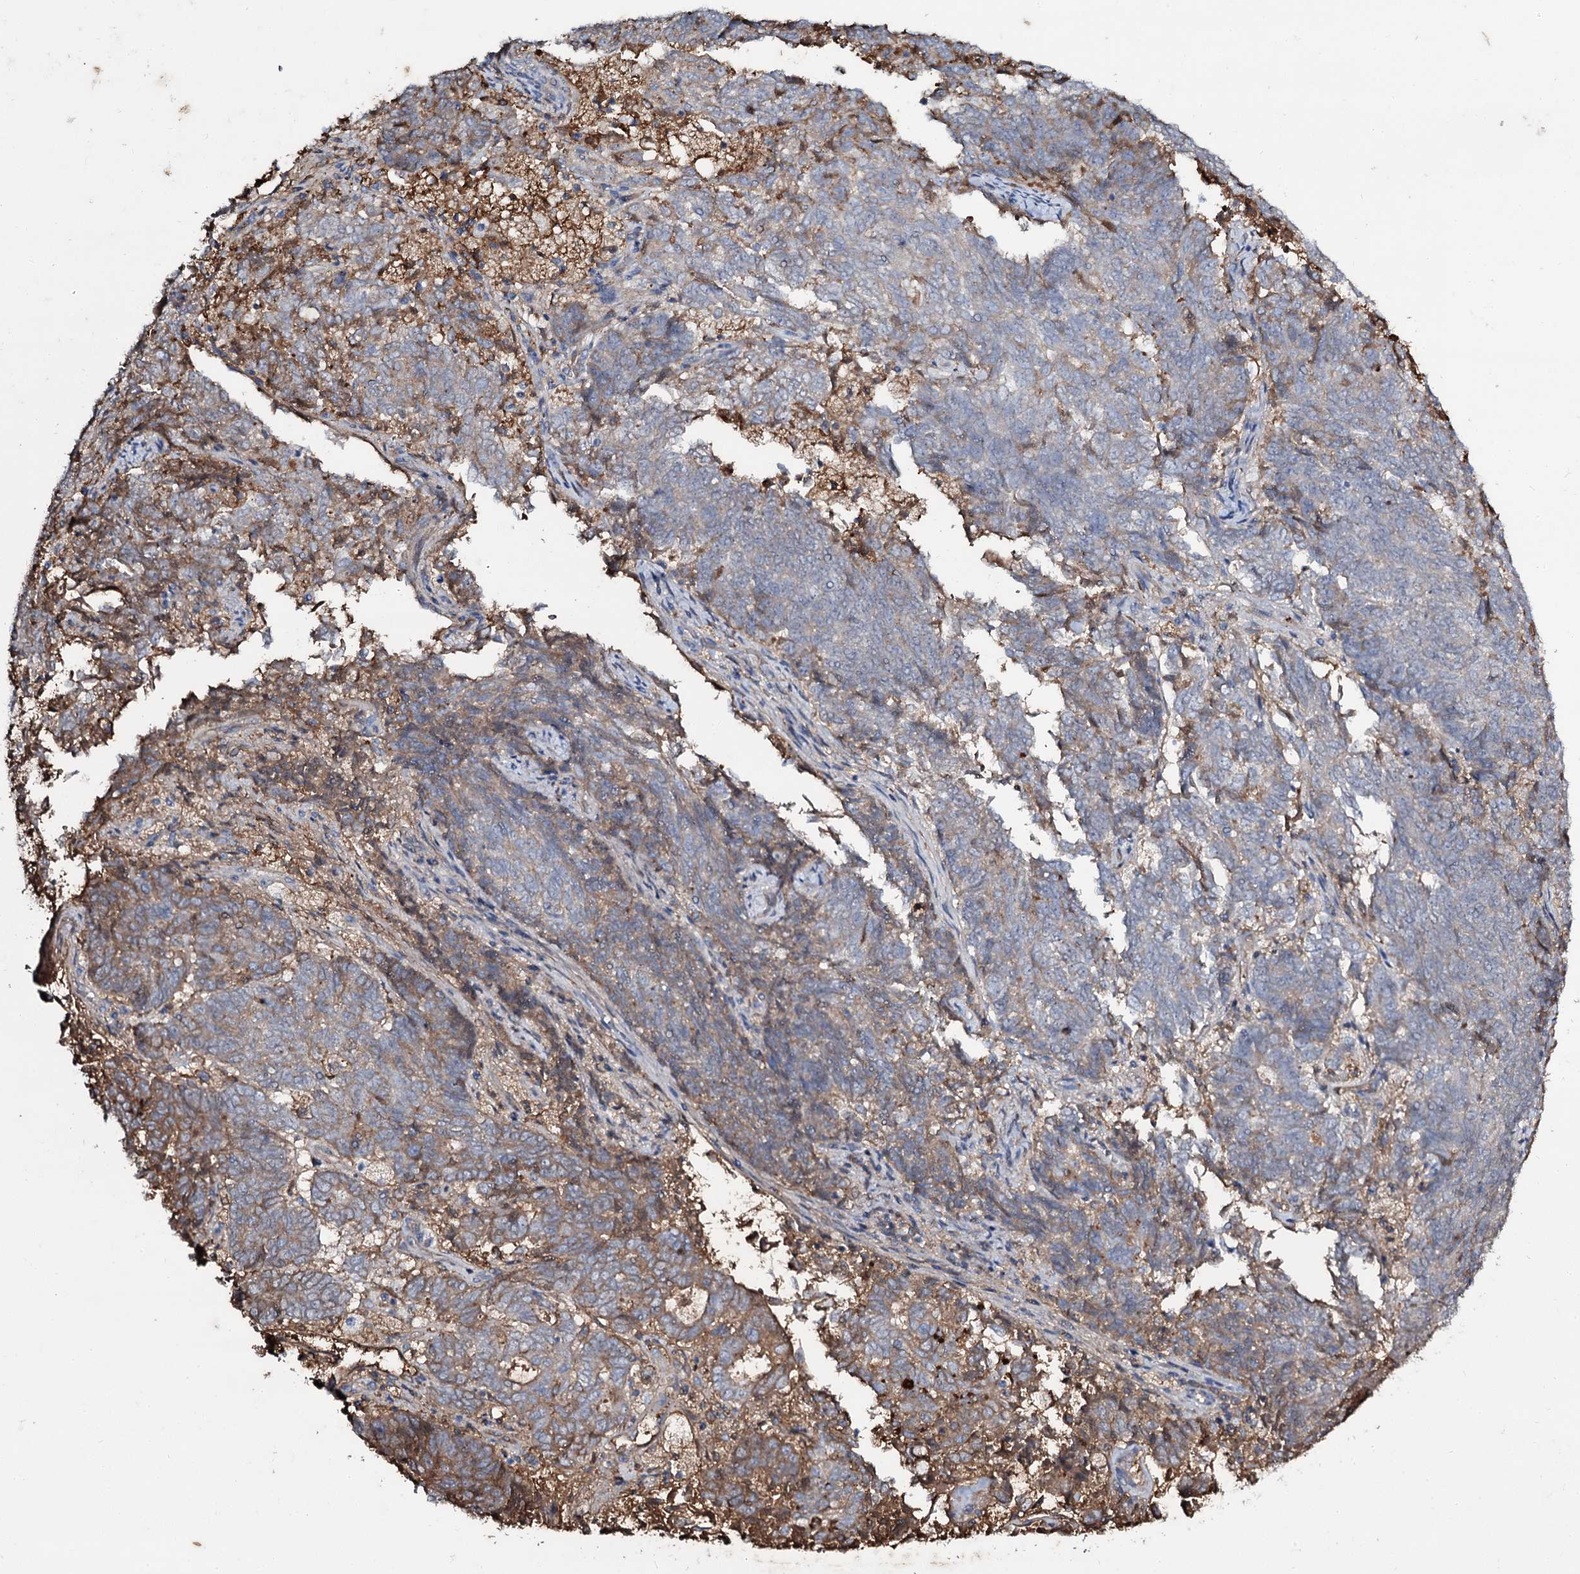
{"staining": {"intensity": "moderate", "quantity": "25%-75%", "location": "cytoplasmic/membranous"}, "tissue": "endometrial cancer", "cell_type": "Tumor cells", "image_type": "cancer", "snomed": [{"axis": "morphology", "description": "Adenocarcinoma, NOS"}, {"axis": "topography", "description": "Endometrium"}], "caption": "IHC photomicrograph of neoplastic tissue: endometrial adenocarcinoma stained using immunohistochemistry demonstrates medium levels of moderate protein expression localized specifically in the cytoplasmic/membranous of tumor cells, appearing as a cytoplasmic/membranous brown color.", "gene": "EDN1", "patient": {"sex": "female", "age": 80}}